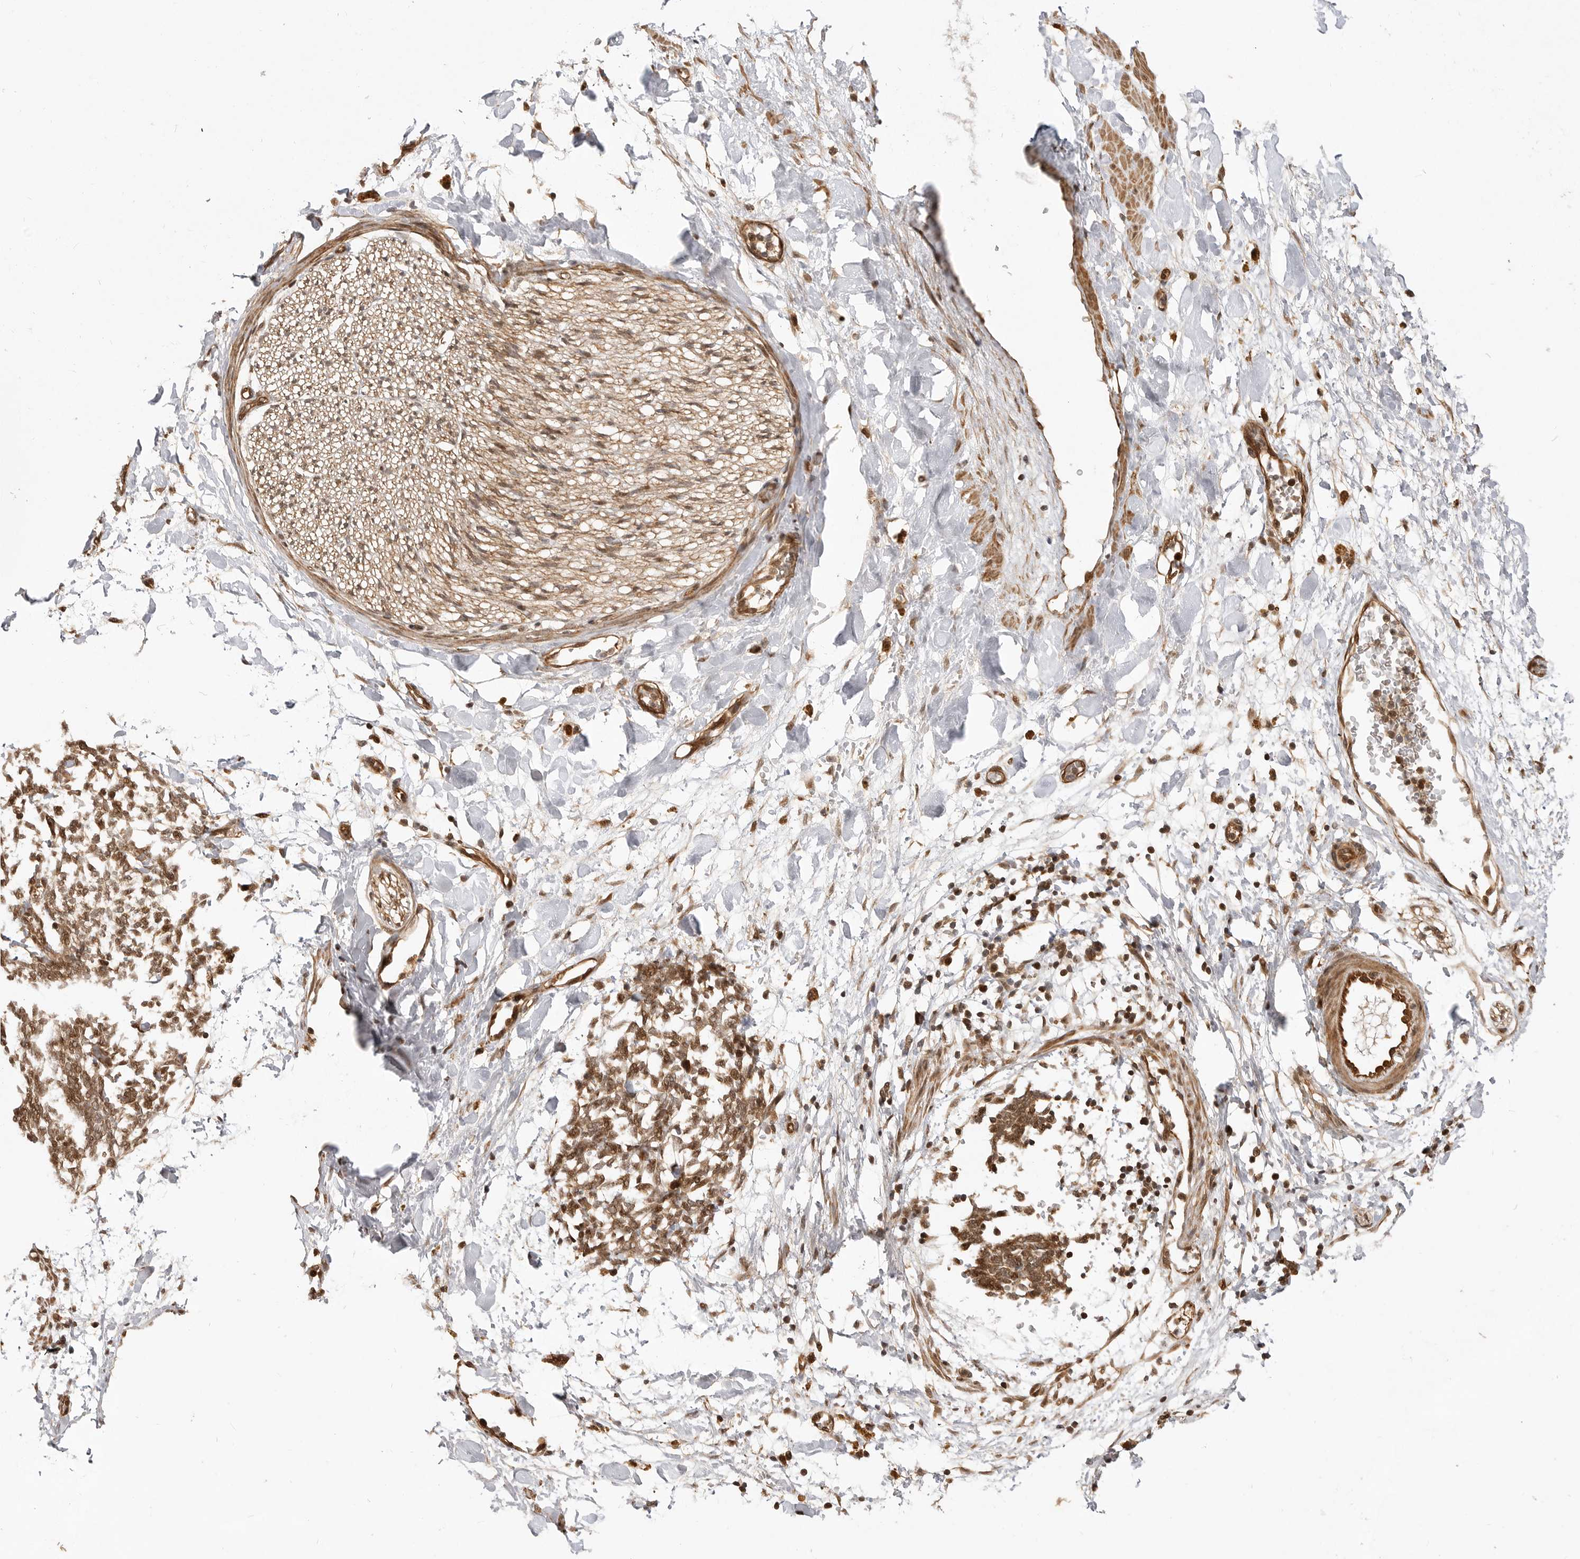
{"staining": {"intensity": "moderate", "quantity": ">75%", "location": "cytoplasmic/membranous,nuclear"}, "tissue": "adipose tissue", "cell_type": "Adipocytes", "image_type": "normal", "snomed": [{"axis": "morphology", "description": "Normal tissue, NOS"}, {"axis": "topography", "description": "Kidney"}, {"axis": "topography", "description": "Peripheral nerve tissue"}], "caption": "Adipose tissue stained with DAB IHC demonstrates medium levels of moderate cytoplasmic/membranous,nuclear expression in approximately >75% of adipocytes. (DAB IHC, brown staining for protein, blue staining for nuclei).", "gene": "ADPRS", "patient": {"sex": "male", "age": 7}}